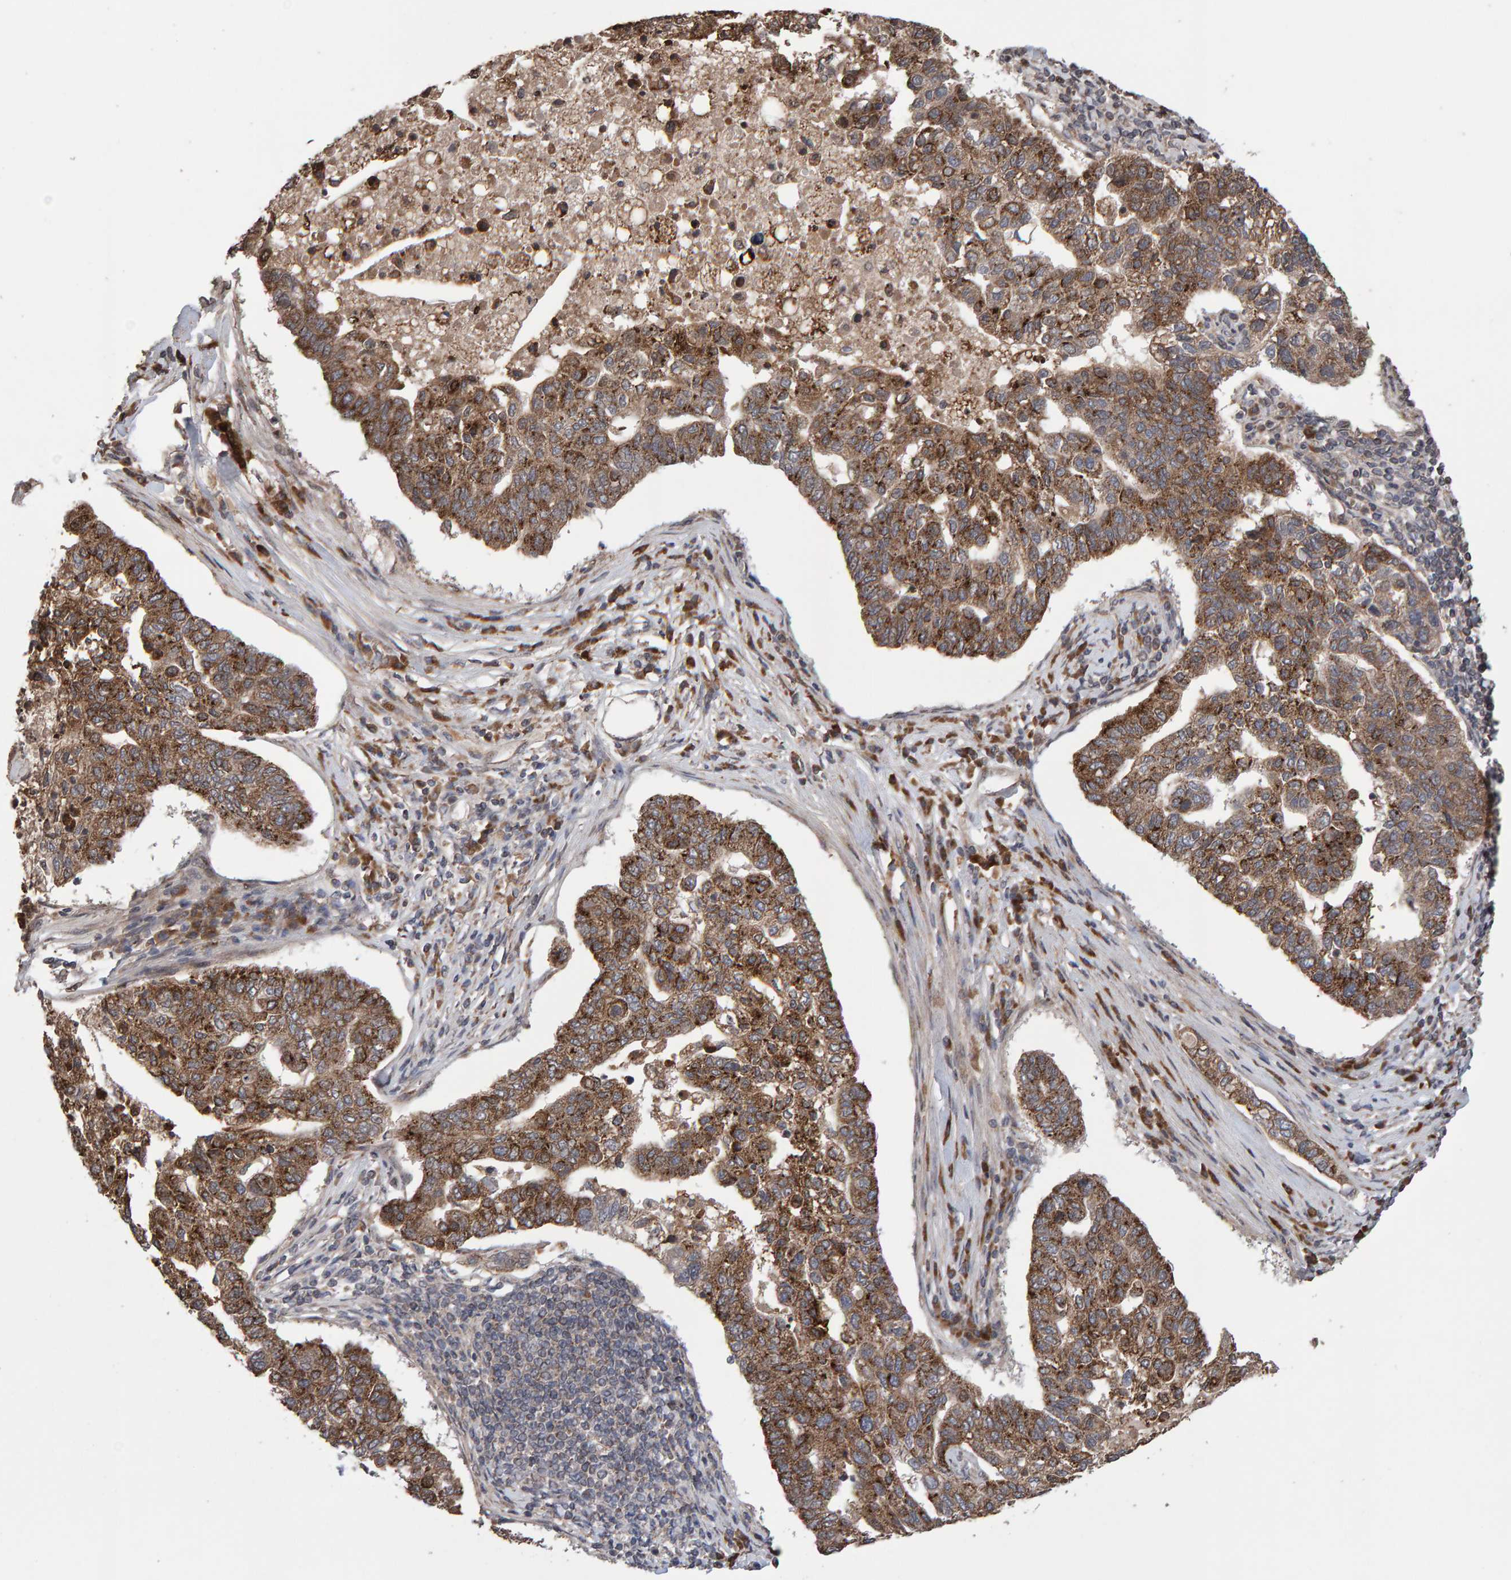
{"staining": {"intensity": "moderate", "quantity": ">75%", "location": "cytoplasmic/membranous"}, "tissue": "pancreatic cancer", "cell_type": "Tumor cells", "image_type": "cancer", "snomed": [{"axis": "morphology", "description": "Adenocarcinoma, NOS"}, {"axis": "topography", "description": "Pancreas"}], "caption": "Adenocarcinoma (pancreatic) stained with a protein marker exhibits moderate staining in tumor cells.", "gene": "PECR", "patient": {"sex": "female", "age": 61}}